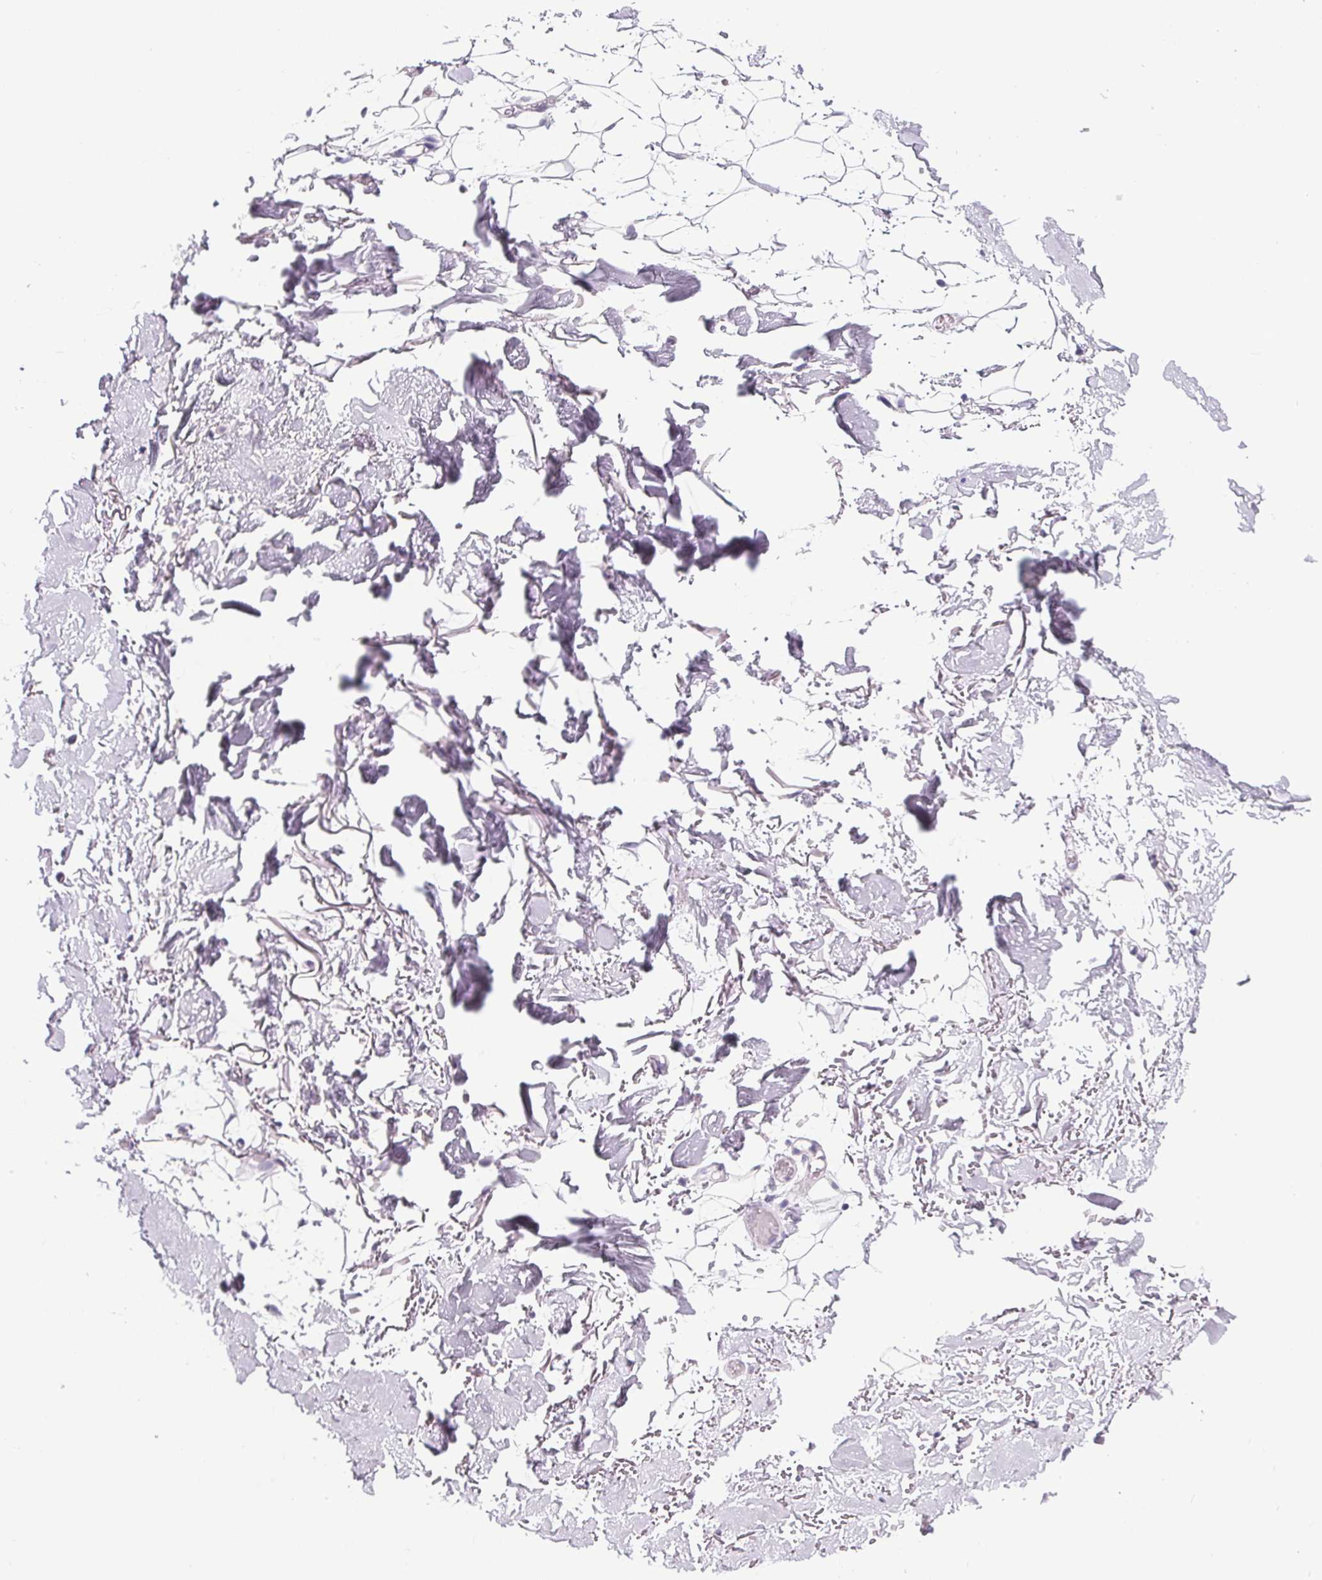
{"staining": {"intensity": "negative", "quantity": "none", "location": "none"}, "tissue": "adipose tissue", "cell_type": "Adipocytes", "image_type": "normal", "snomed": [{"axis": "morphology", "description": "Normal tissue, NOS"}, {"axis": "topography", "description": "Anal"}, {"axis": "topography", "description": "Peripheral nerve tissue"}], "caption": "This is an immunohistochemistry (IHC) photomicrograph of normal adipose tissue. There is no expression in adipocytes.", "gene": "ELAVL2", "patient": {"sex": "male", "age": 78}}